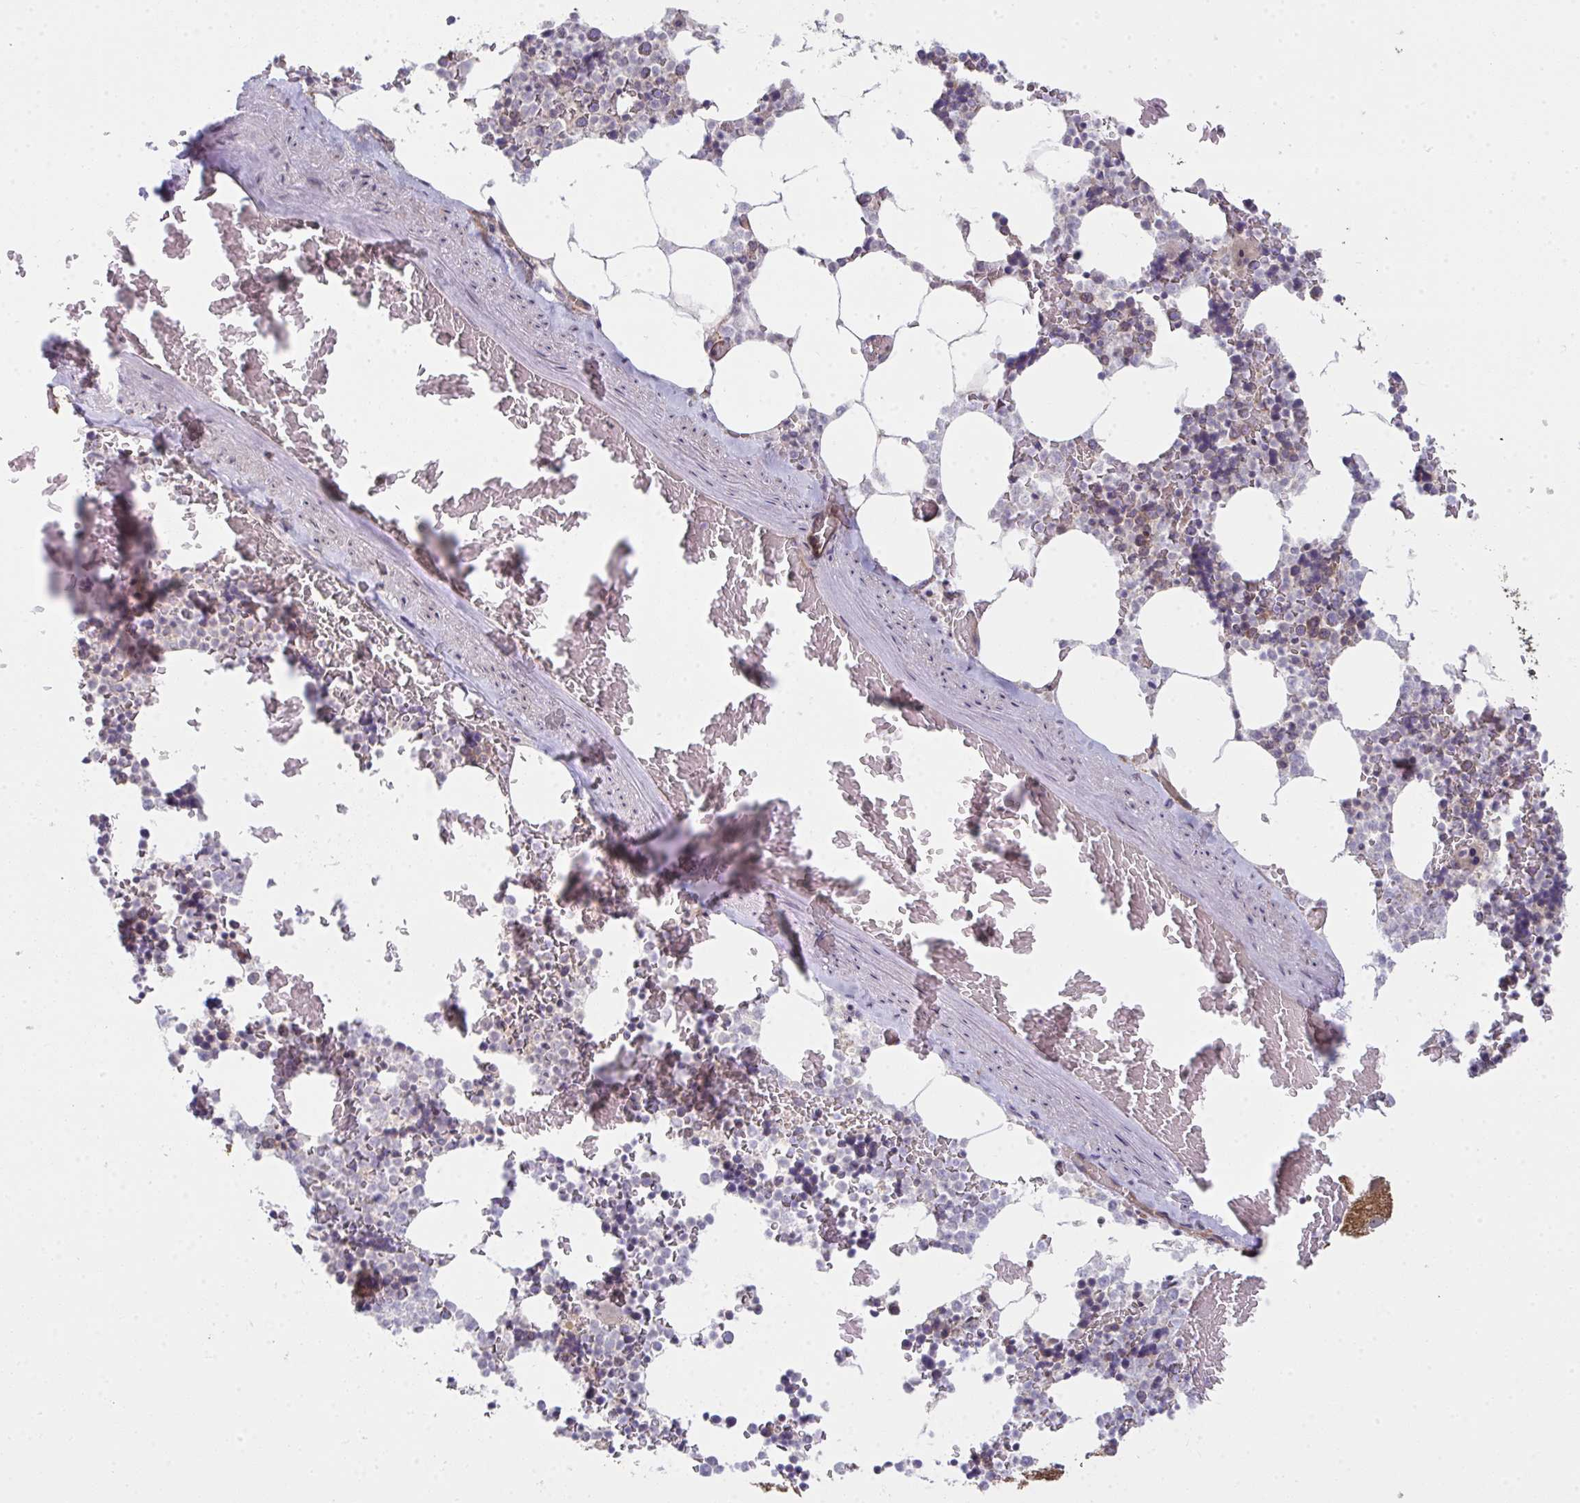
{"staining": {"intensity": "moderate", "quantity": "<25%", "location": "cytoplasmic/membranous"}, "tissue": "bone marrow", "cell_type": "Hematopoietic cells", "image_type": "normal", "snomed": [{"axis": "morphology", "description": "Normal tissue, NOS"}, {"axis": "topography", "description": "Bone marrow"}], "caption": "Brown immunohistochemical staining in benign human bone marrow reveals moderate cytoplasmic/membranous expression in approximately <25% of hematopoietic cells. (Stains: DAB in brown, nuclei in blue, Microscopy: brightfield microscopy at high magnification).", "gene": "CASP9", "patient": {"sex": "female", "age": 42}}